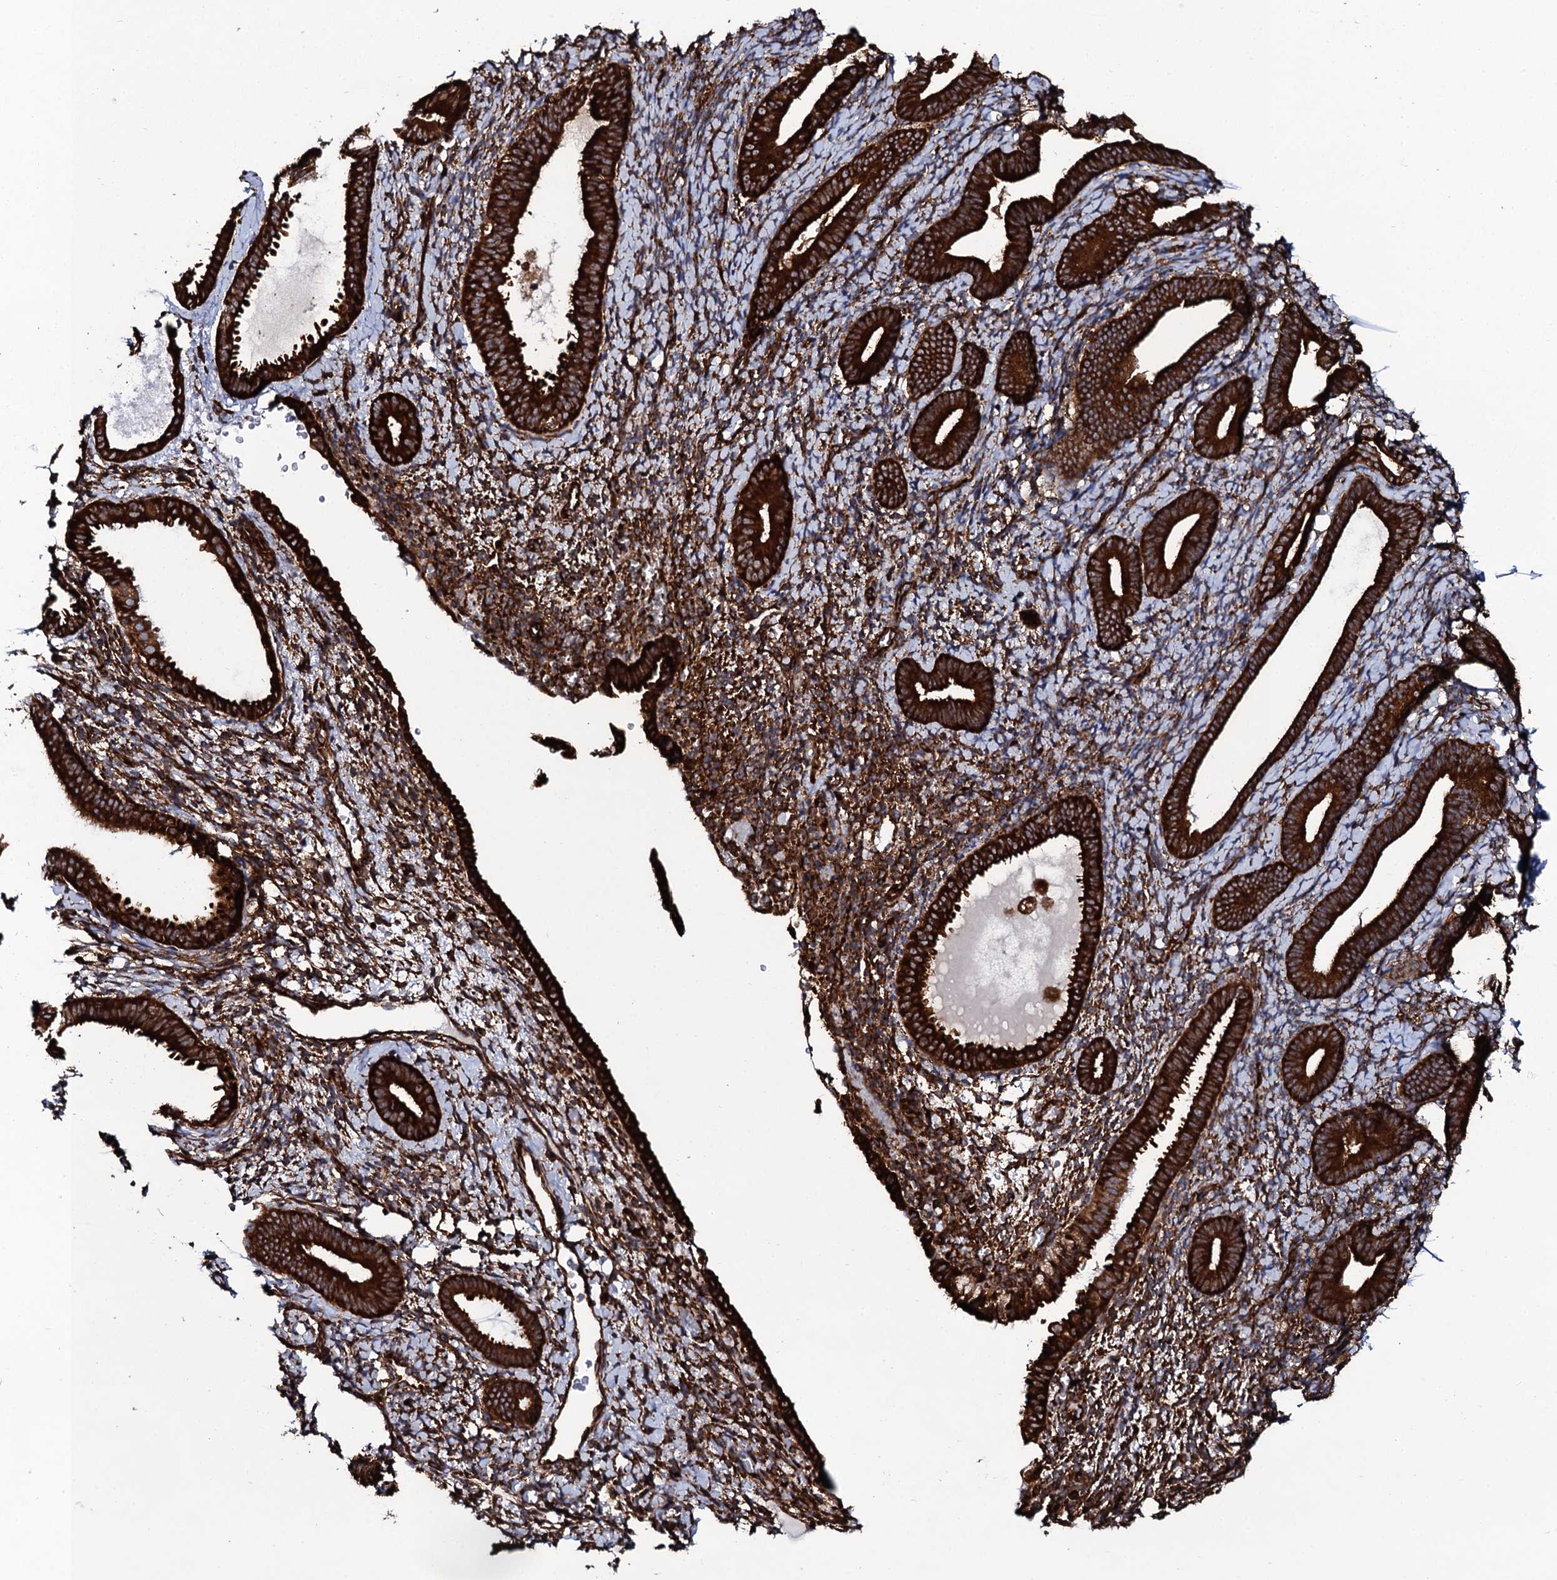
{"staining": {"intensity": "moderate", "quantity": "25%-75%", "location": "cytoplasmic/membranous"}, "tissue": "endometrium", "cell_type": "Cells in endometrial stroma", "image_type": "normal", "snomed": [{"axis": "morphology", "description": "Normal tissue, NOS"}, {"axis": "topography", "description": "Endometrium"}], "caption": "DAB (3,3'-diaminobenzidine) immunohistochemical staining of normal human endometrium reveals moderate cytoplasmic/membranous protein positivity in approximately 25%-75% of cells in endometrial stroma.", "gene": "SPTY2D1", "patient": {"sex": "female", "age": 65}}